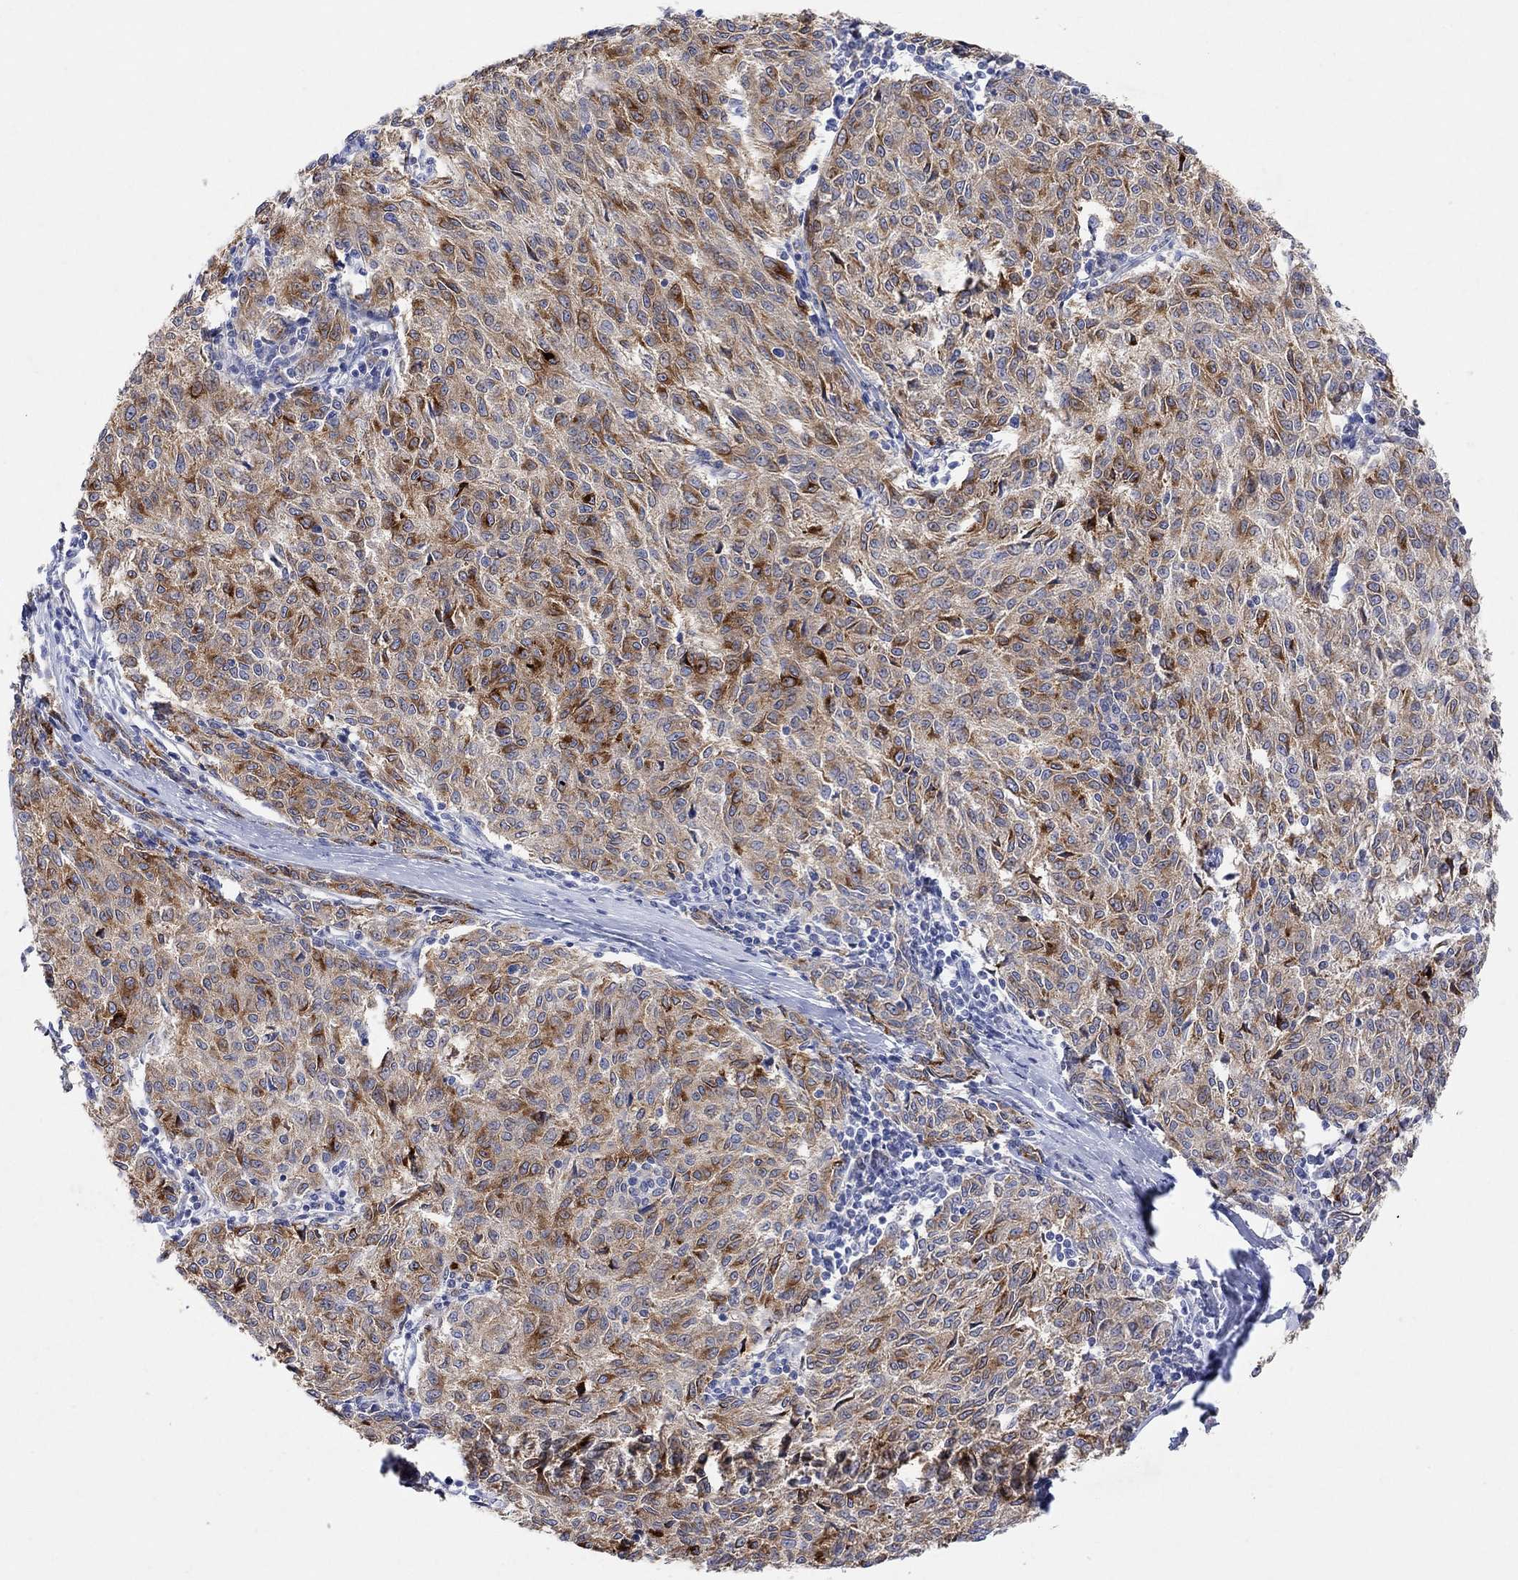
{"staining": {"intensity": "weak", "quantity": "25%-75%", "location": "cytoplasmic/membranous"}, "tissue": "melanoma", "cell_type": "Tumor cells", "image_type": "cancer", "snomed": [{"axis": "morphology", "description": "Malignant melanoma, NOS"}, {"axis": "topography", "description": "Skin"}], "caption": "This is a micrograph of IHC staining of malignant melanoma, which shows weak positivity in the cytoplasmic/membranous of tumor cells.", "gene": "TYR", "patient": {"sex": "female", "age": 72}}